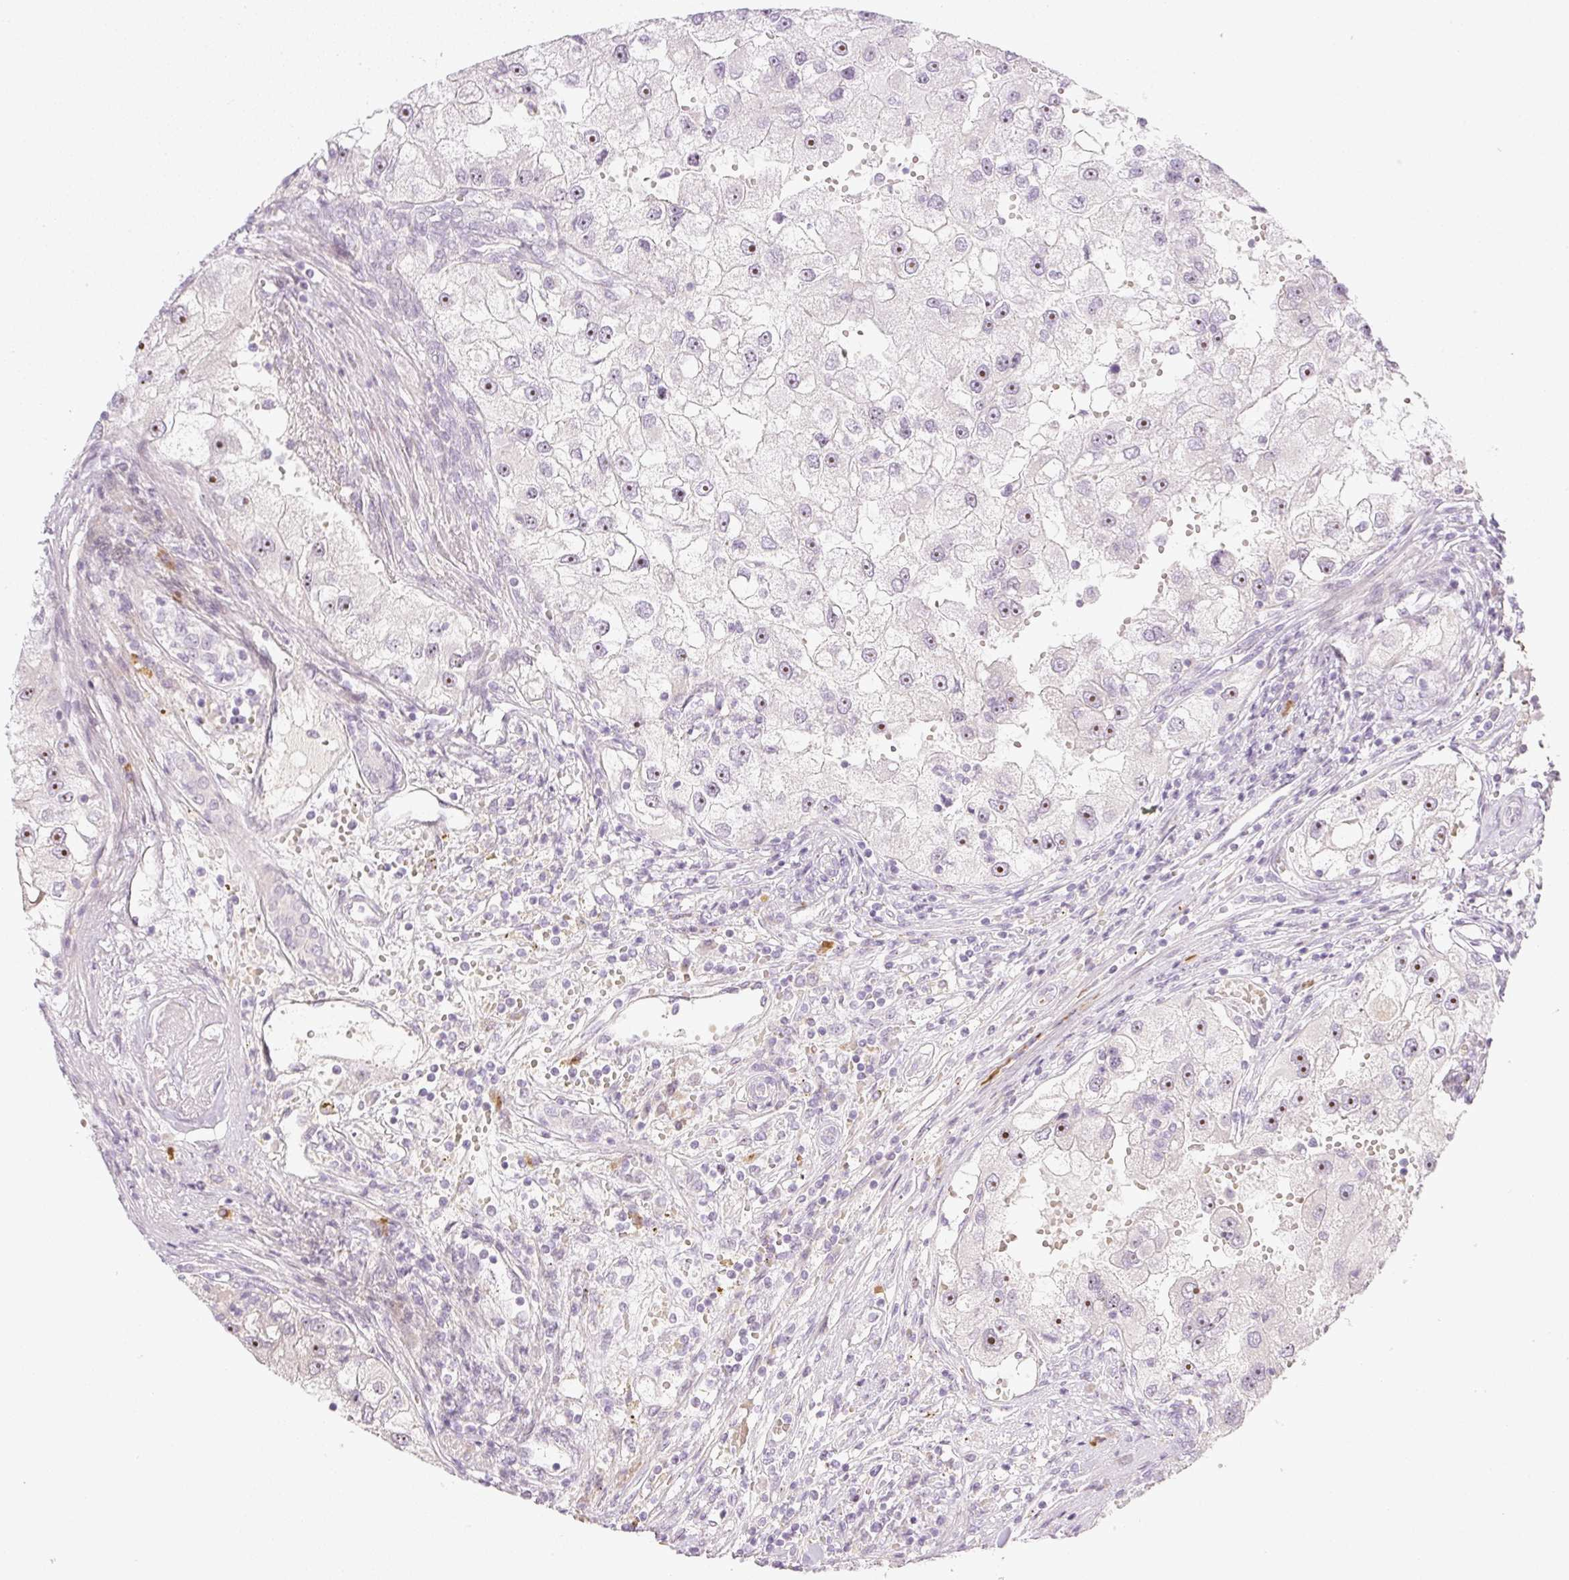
{"staining": {"intensity": "moderate", "quantity": "25%-75%", "location": "nuclear"}, "tissue": "renal cancer", "cell_type": "Tumor cells", "image_type": "cancer", "snomed": [{"axis": "morphology", "description": "Adenocarcinoma, NOS"}, {"axis": "topography", "description": "Kidney"}], "caption": "Renal cancer (adenocarcinoma) stained with DAB IHC shows medium levels of moderate nuclear staining in approximately 25%-75% of tumor cells. Using DAB (brown) and hematoxylin (blue) stains, captured at high magnification using brightfield microscopy.", "gene": "AAR2", "patient": {"sex": "male", "age": 63}}